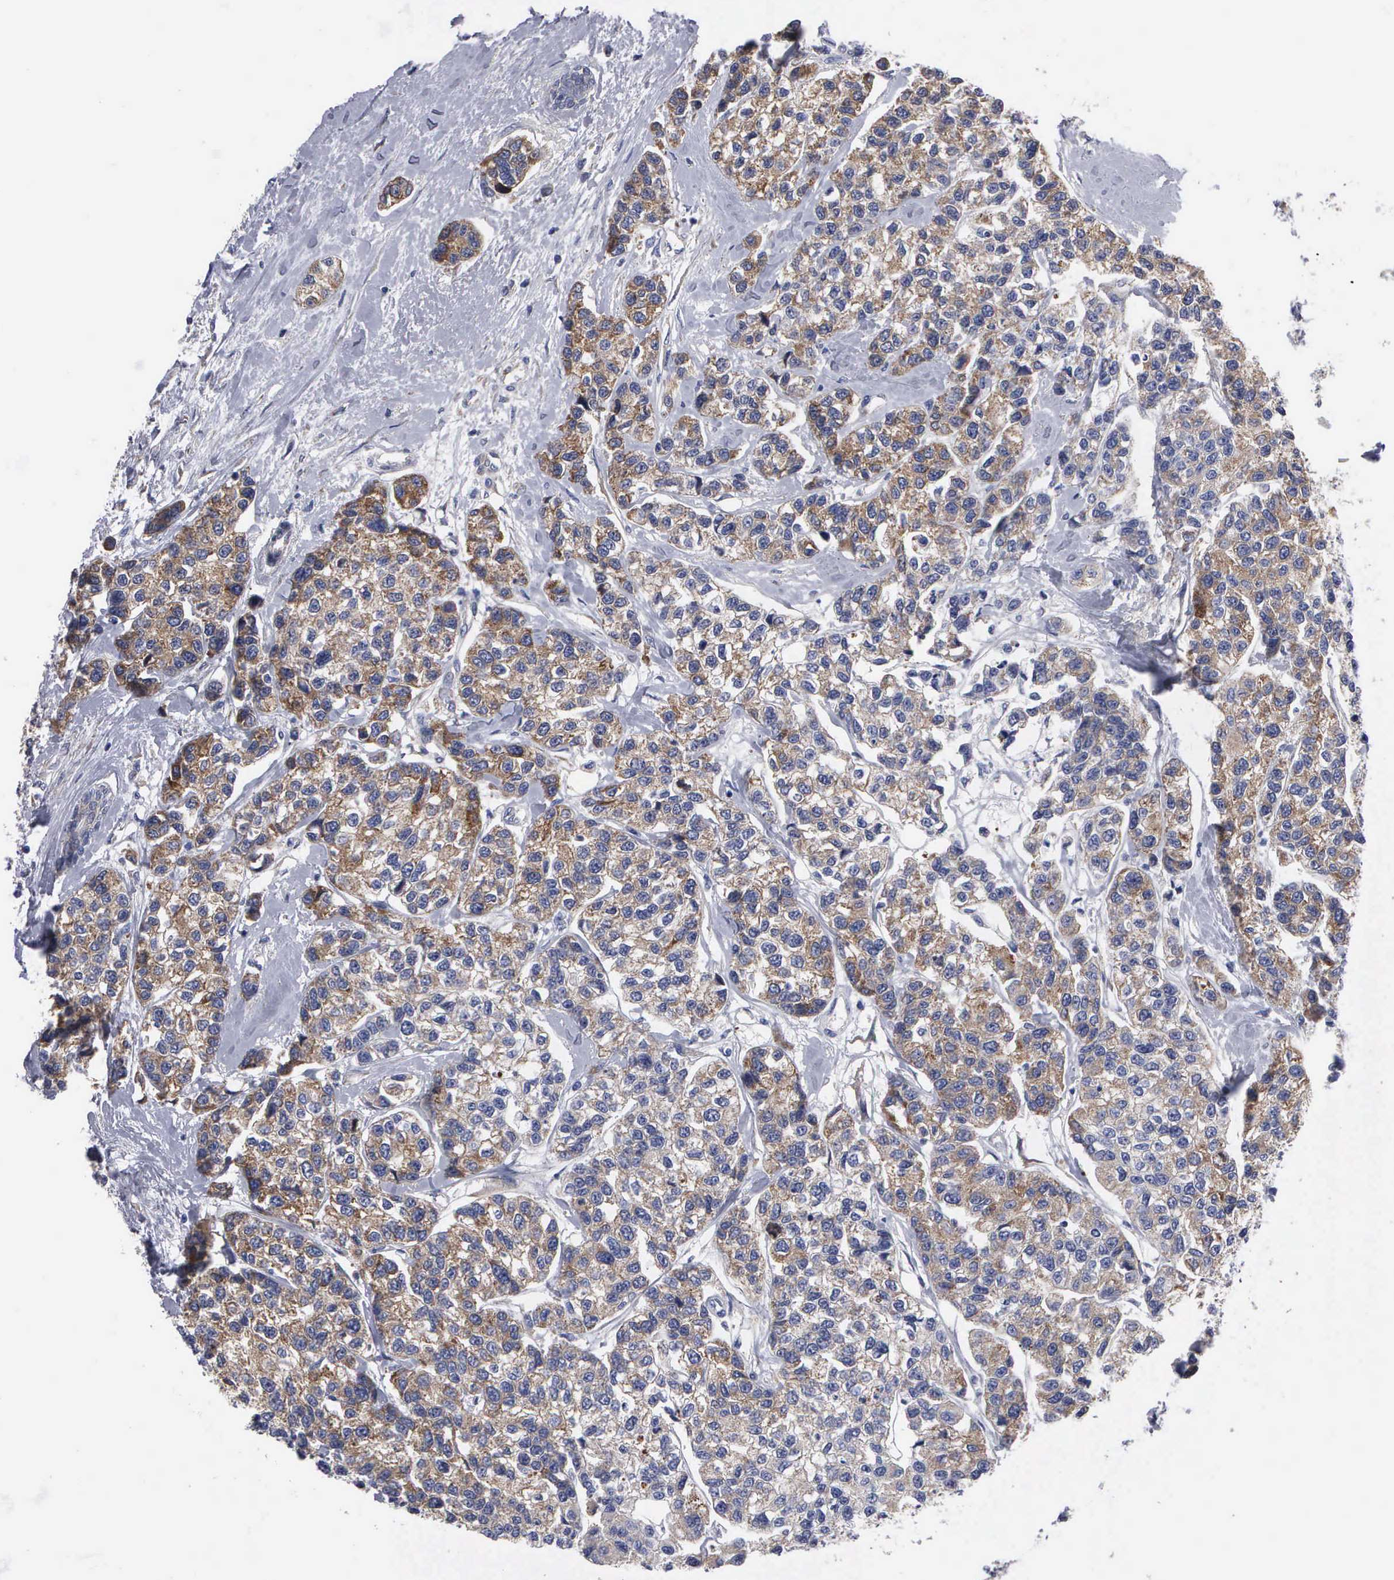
{"staining": {"intensity": "moderate", "quantity": ">75%", "location": "cytoplasmic/membranous"}, "tissue": "breast cancer", "cell_type": "Tumor cells", "image_type": "cancer", "snomed": [{"axis": "morphology", "description": "Duct carcinoma"}, {"axis": "topography", "description": "Breast"}], "caption": "Human intraductal carcinoma (breast) stained with a brown dye demonstrates moderate cytoplasmic/membranous positive positivity in about >75% of tumor cells.", "gene": "TXLNG", "patient": {"sex": "female", "age": 51}}